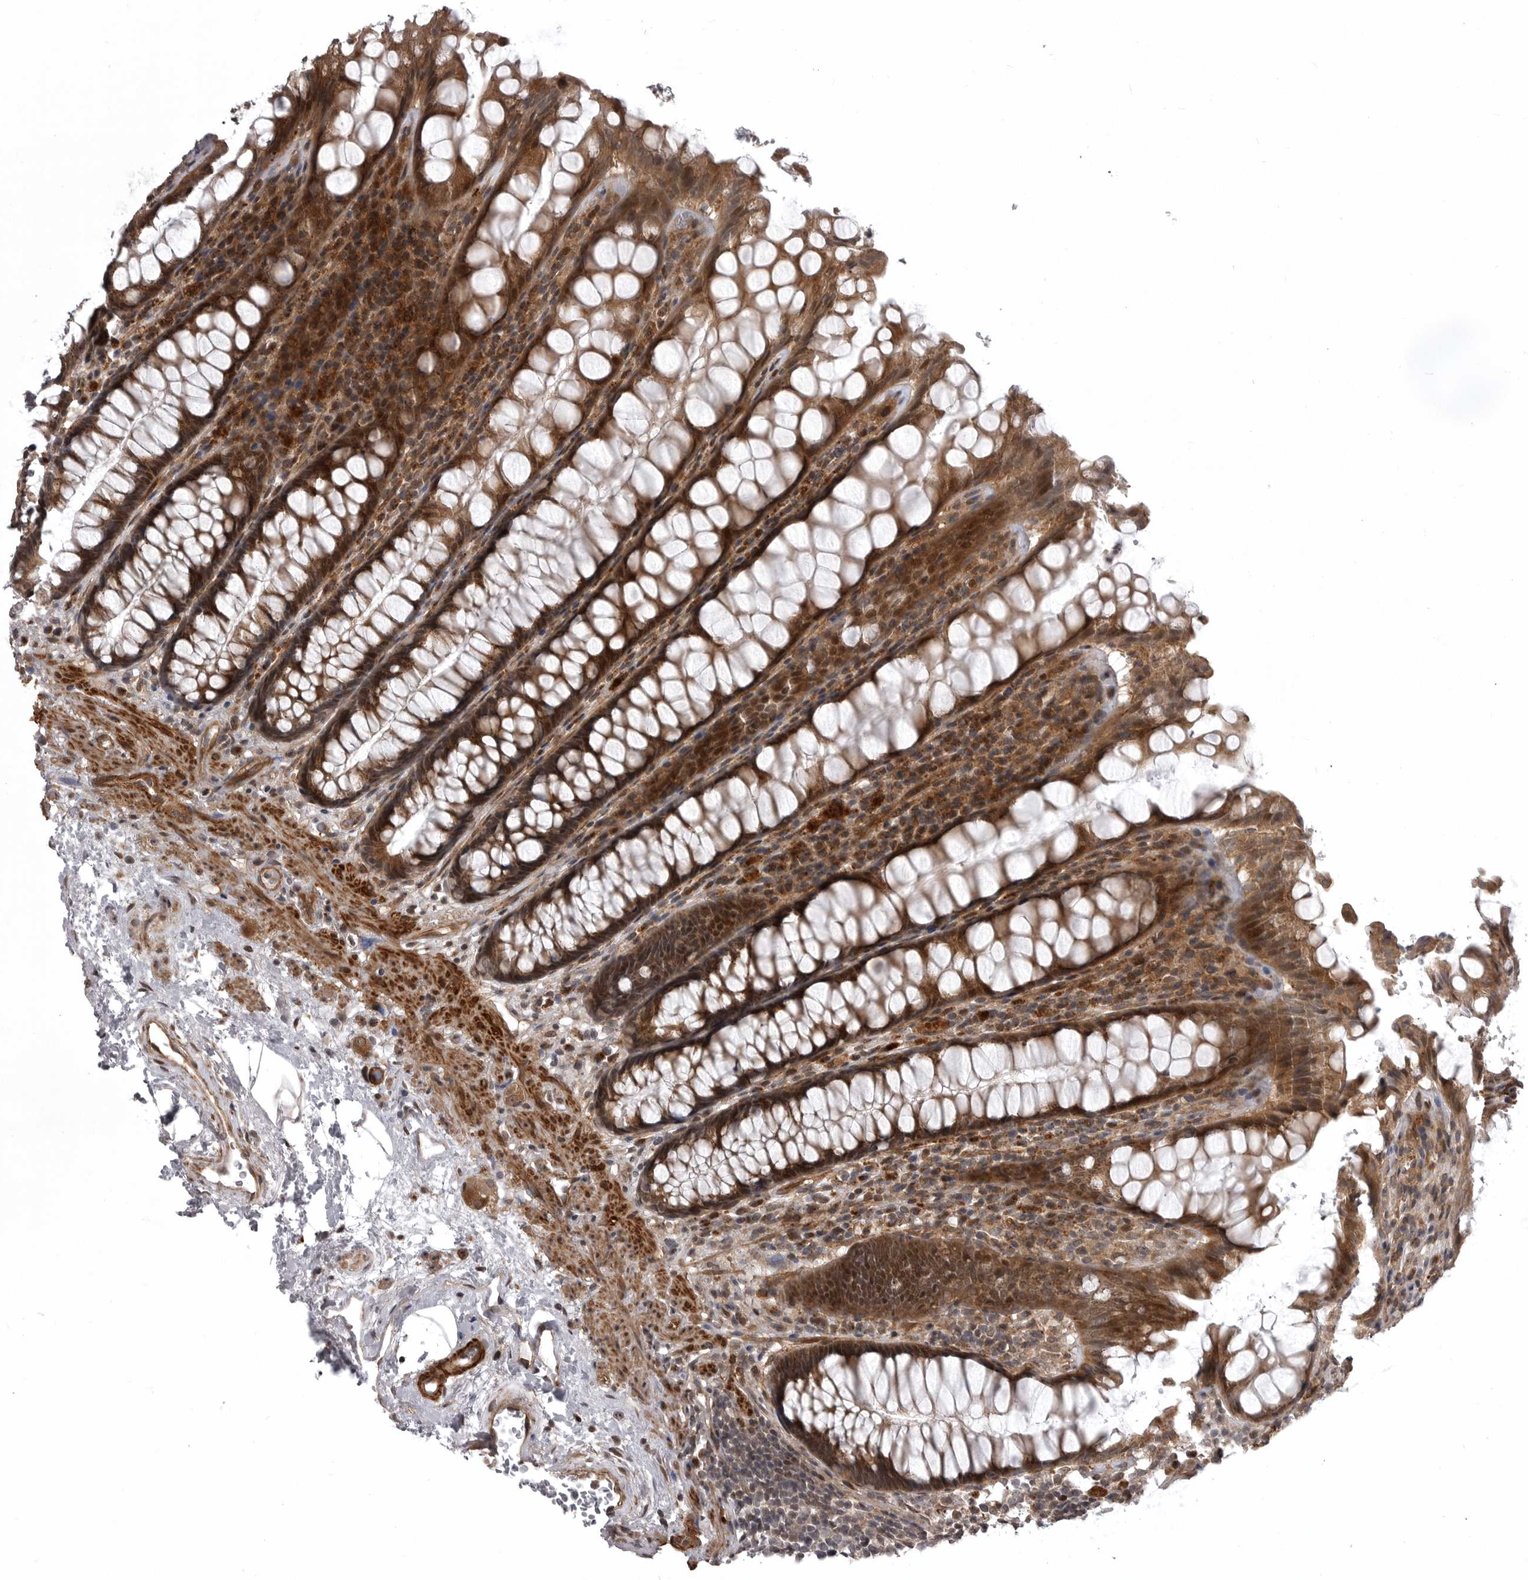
{"staining": {"intensity": "moderate", "quantity": ">75%", "location": "cytoplasmic/membranous,nuclear"}, "tissue": "rectum", "cell_type": "Glandular cells", "image_type": "normal", "snomed": [{"axis": "morphology", "description": "Normal tissue, NOS"}, {"axis": "topography", "description": "Rectum"}], "caption": "IHC photomicrograph of normal human rectum stained for a protein (brown), which demonstrates medium levels of moderate cytoplasmic/membranous,nuclear expression in about >75% of glandular cells.", "gene": "SNX16", "patient": {"sex": "male", "age": 64}}